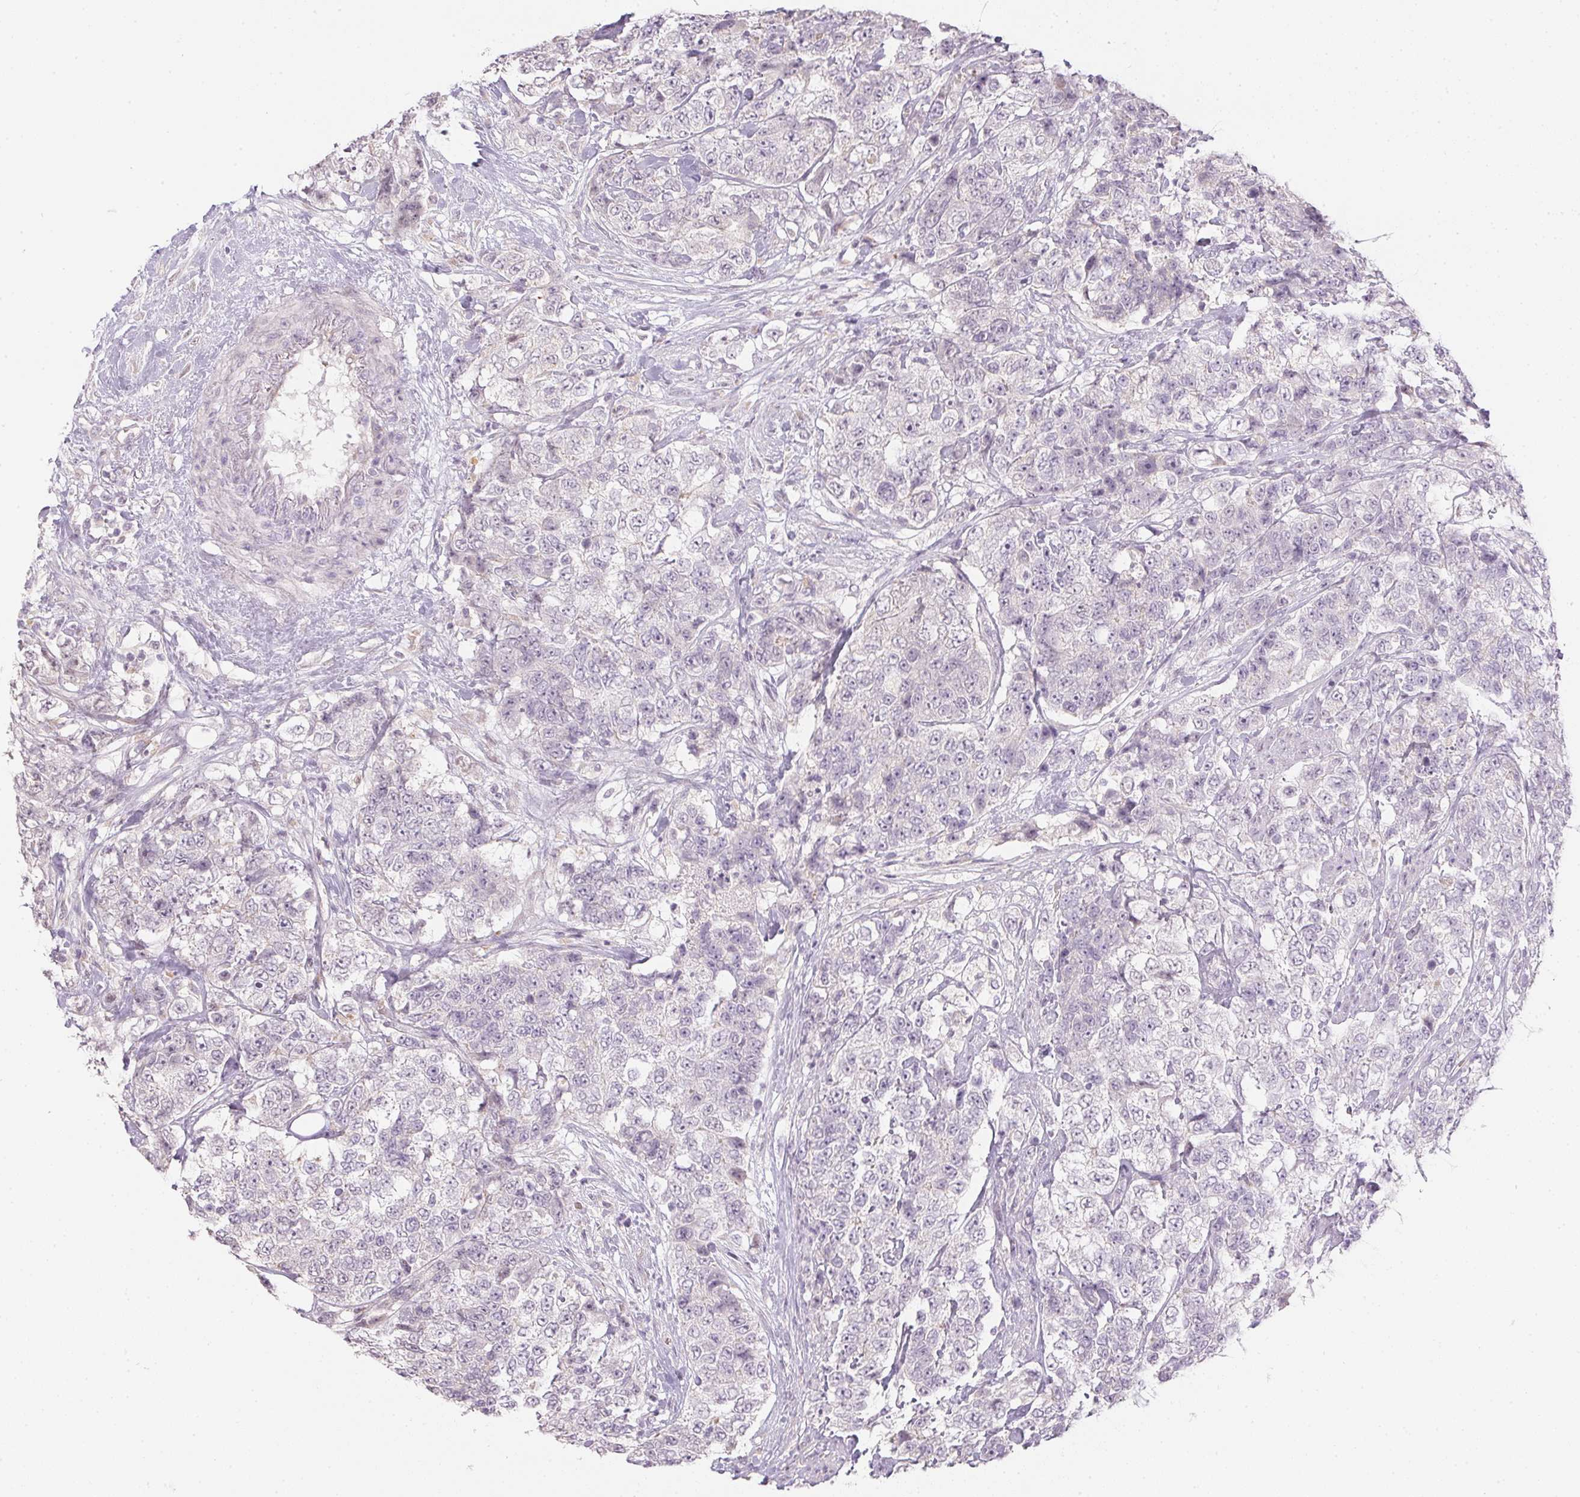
{"staining": {"intensity": "negative", "quantity": "none", "location": "none"}, "tissue": "urothelial cancer", "cell_type": "Tumor cells", "image_type": "cancer", "snomed": [{"axis": "morphology", "description": "Urothelial carcinoma, High grade"}, {"axis": "topography", "description": "Urinary bladder"}], "caption": "A photomicrograph of urothelial cancer stained for a protein reveals no brown staining in tumor cells.", "gene": "CTCFL", "patient": {"sex": "female", "age": 78}}